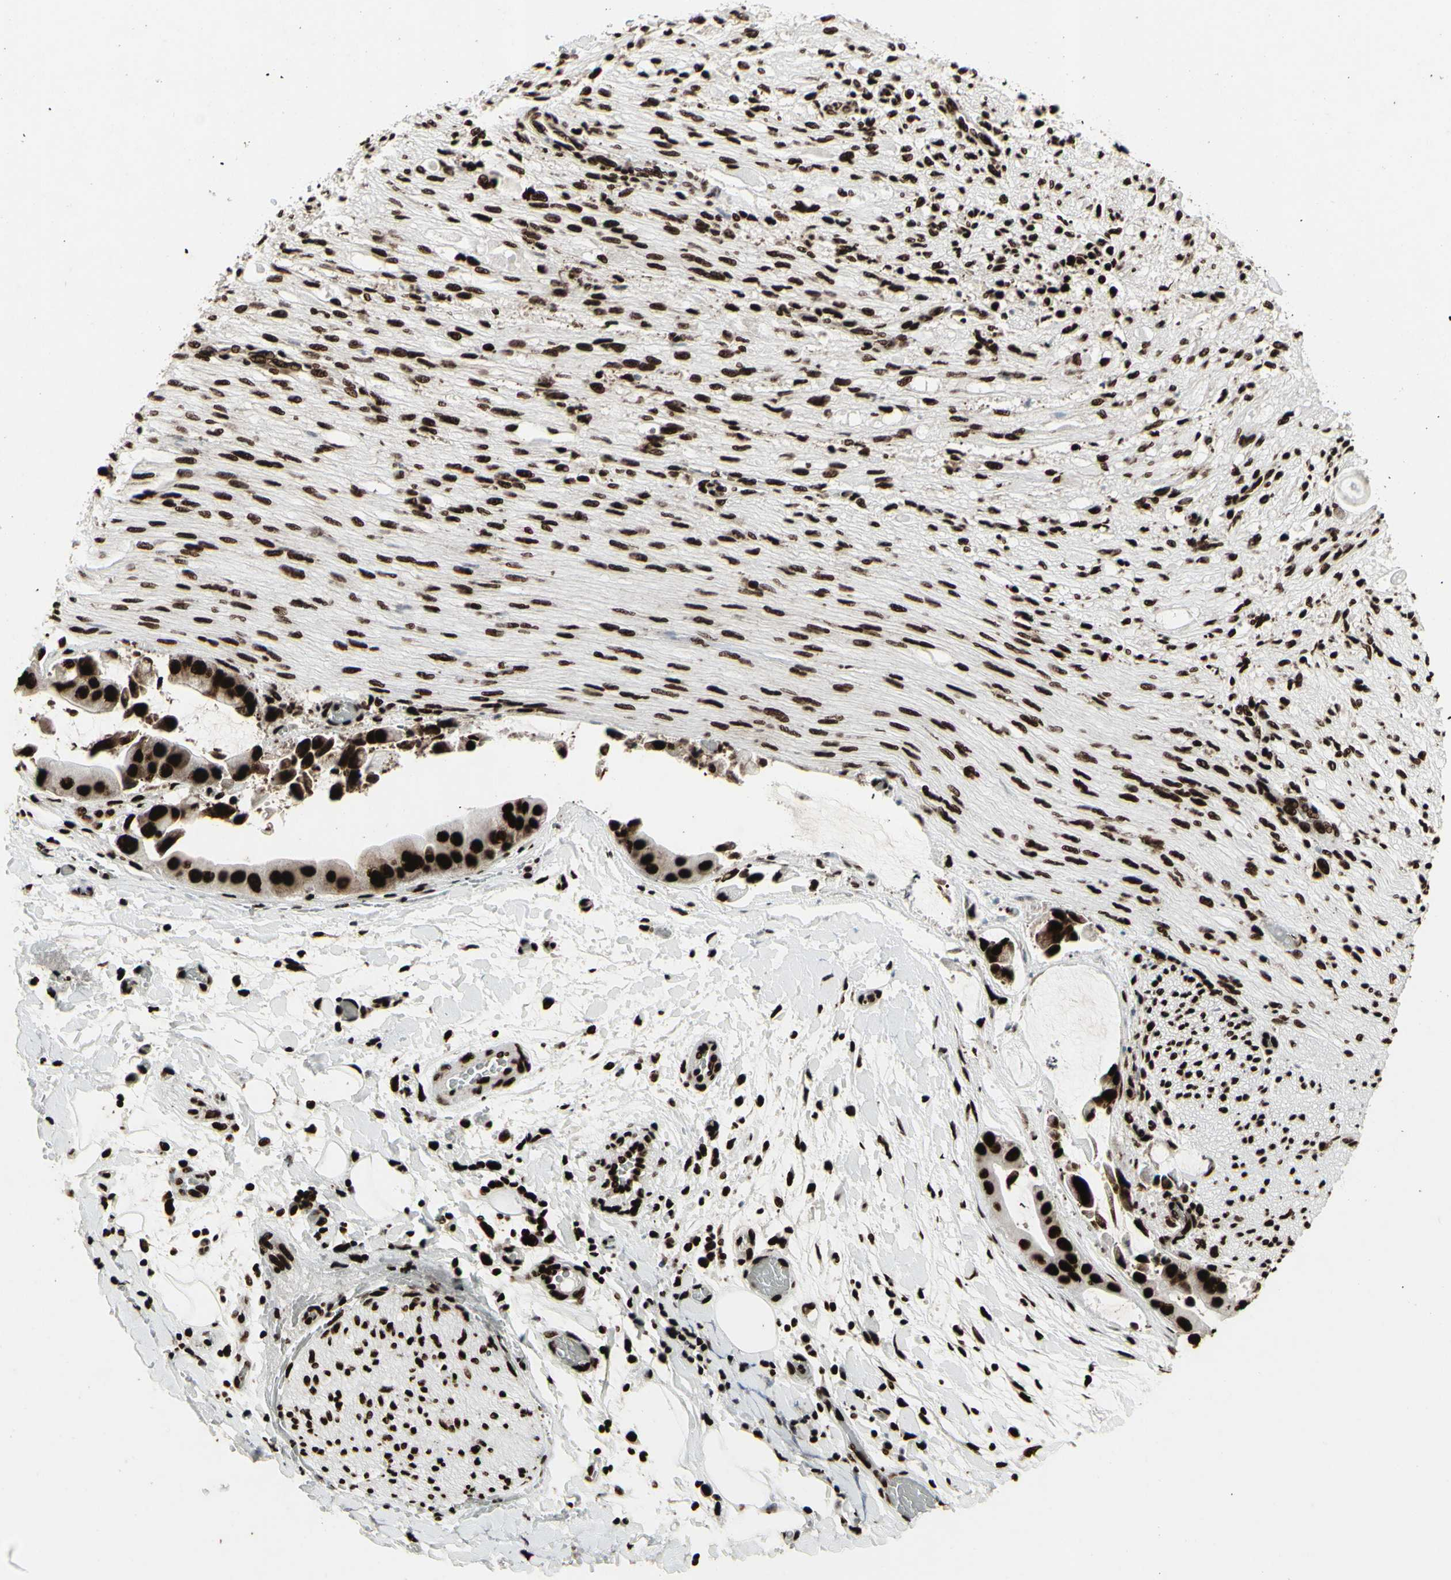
{"staining": {"intensity": "strong", "quantity": ">75%", "location": "nuclear"}, "tissue": "adipose tissue", "cell_type": "Adipocytes", "image_type": "normal", "snomed": [{"axis": "morphology", "description": "Normal tissue, NOS"}, {"axis": "morphology", "description": "Cholangiocarcinoma"}, {"axis": "topography", "description": "Liver"}, {"axis": "topography", "description": "Peripheral nerve tissue"}], "caption": "An immunohistochemistry image of benign tissue is shown. Protein staining in brown labels strong nuclear positivity in adipose tissue within adipocytes. (brown staining indicates protein expression, while blue staining denotes nuclei).", "gene": "U2AF2", "patient": {"sex": "male", "age": 50}}